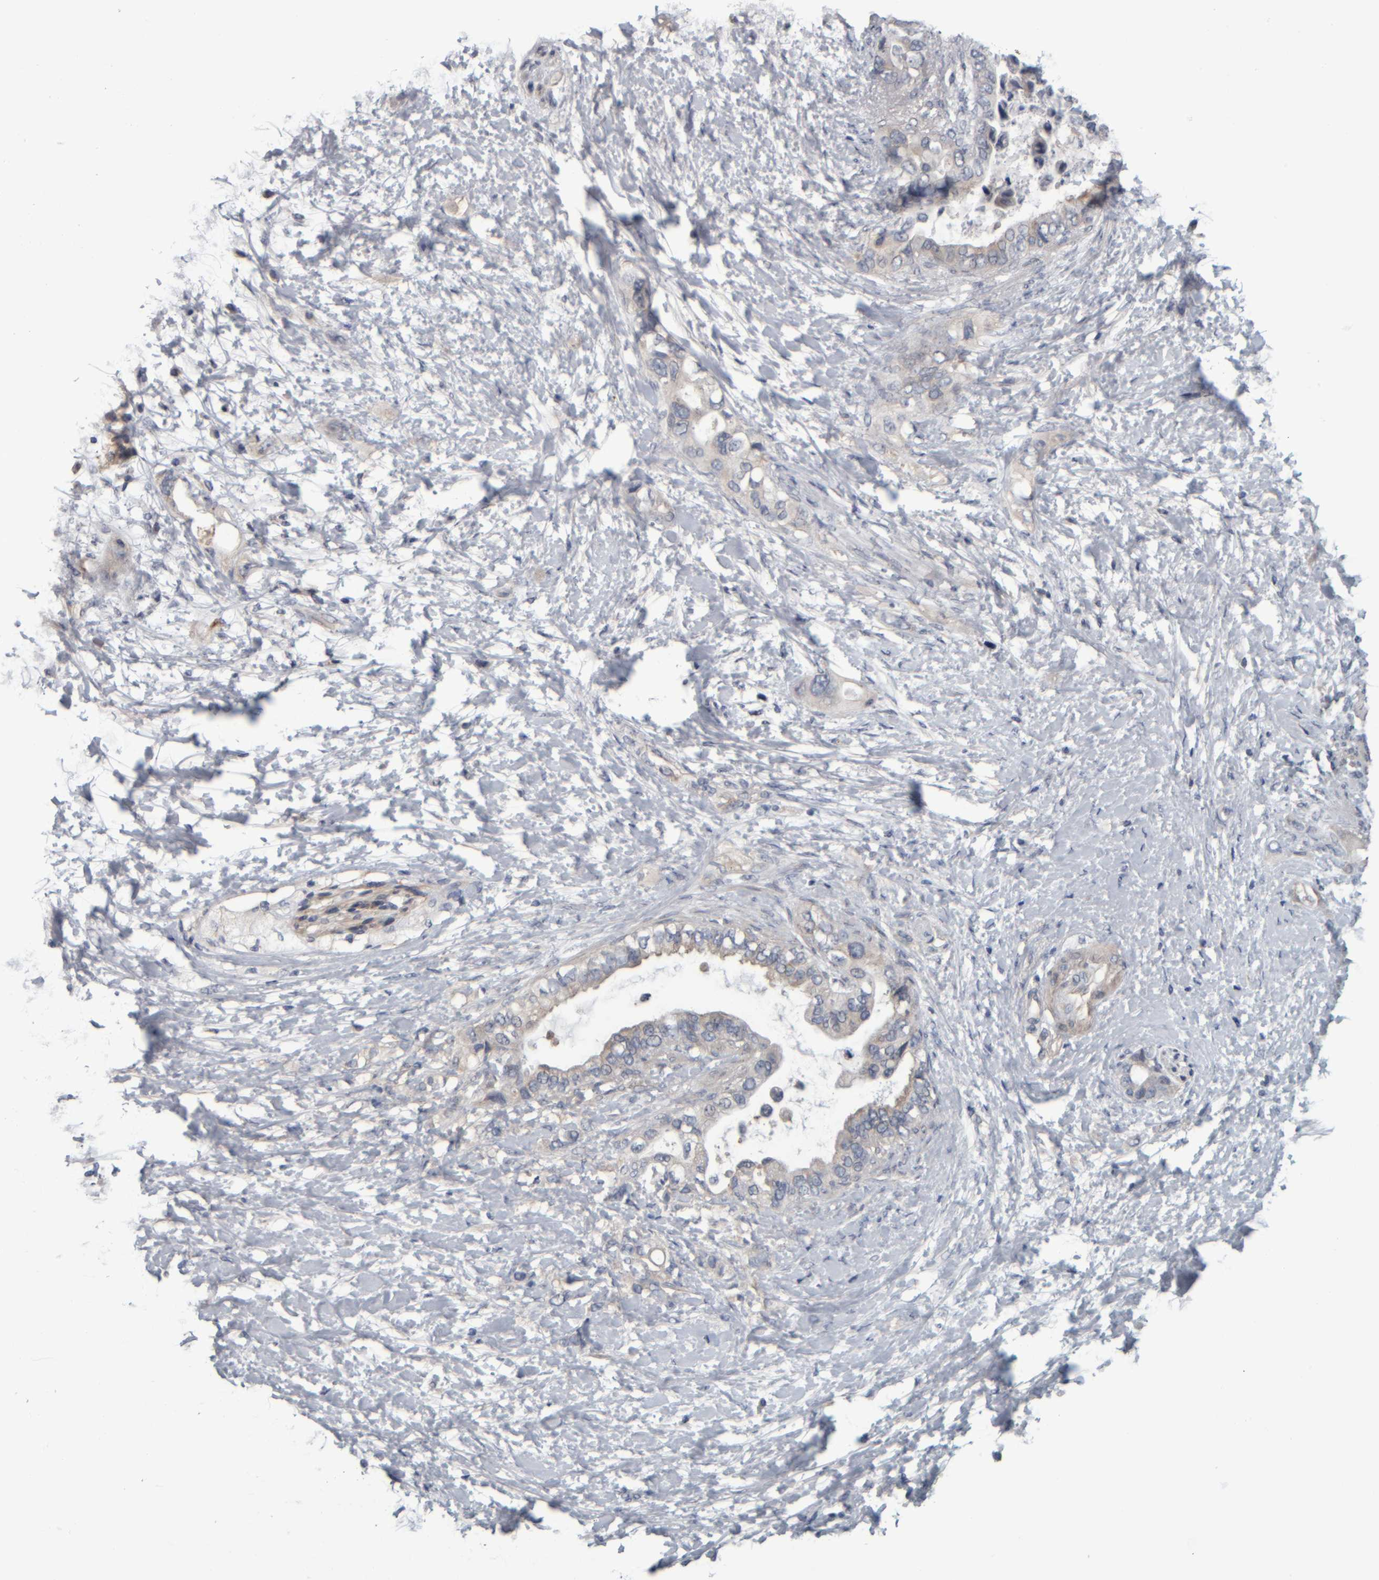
{"staining": {"intensity": "negative", "quantity": "none", "location": "none"}, "tissue": "pancreatic cancer", "cell_type": "Tumor cells", "image_type": "cancer", "snomed": [{"axis": "morphology", "description": "Adenocarcinoma, NOS"}, {"axis": "topography", "description": "Pancreas"}], "caption": "Immunohistochemistry histopathology image of neoplastic tissue: pancreatic adenocarcinoma stained with DAB reveals no significant protein expression in tumor cells. Brightfield microscopy of immunohistochemistry (IHC) stained with DAB (brown) and hematoxylin (blue), captured at high magnification.", "gene": "CAVIN4", "patient": {"sex": "female", "age": 56}}